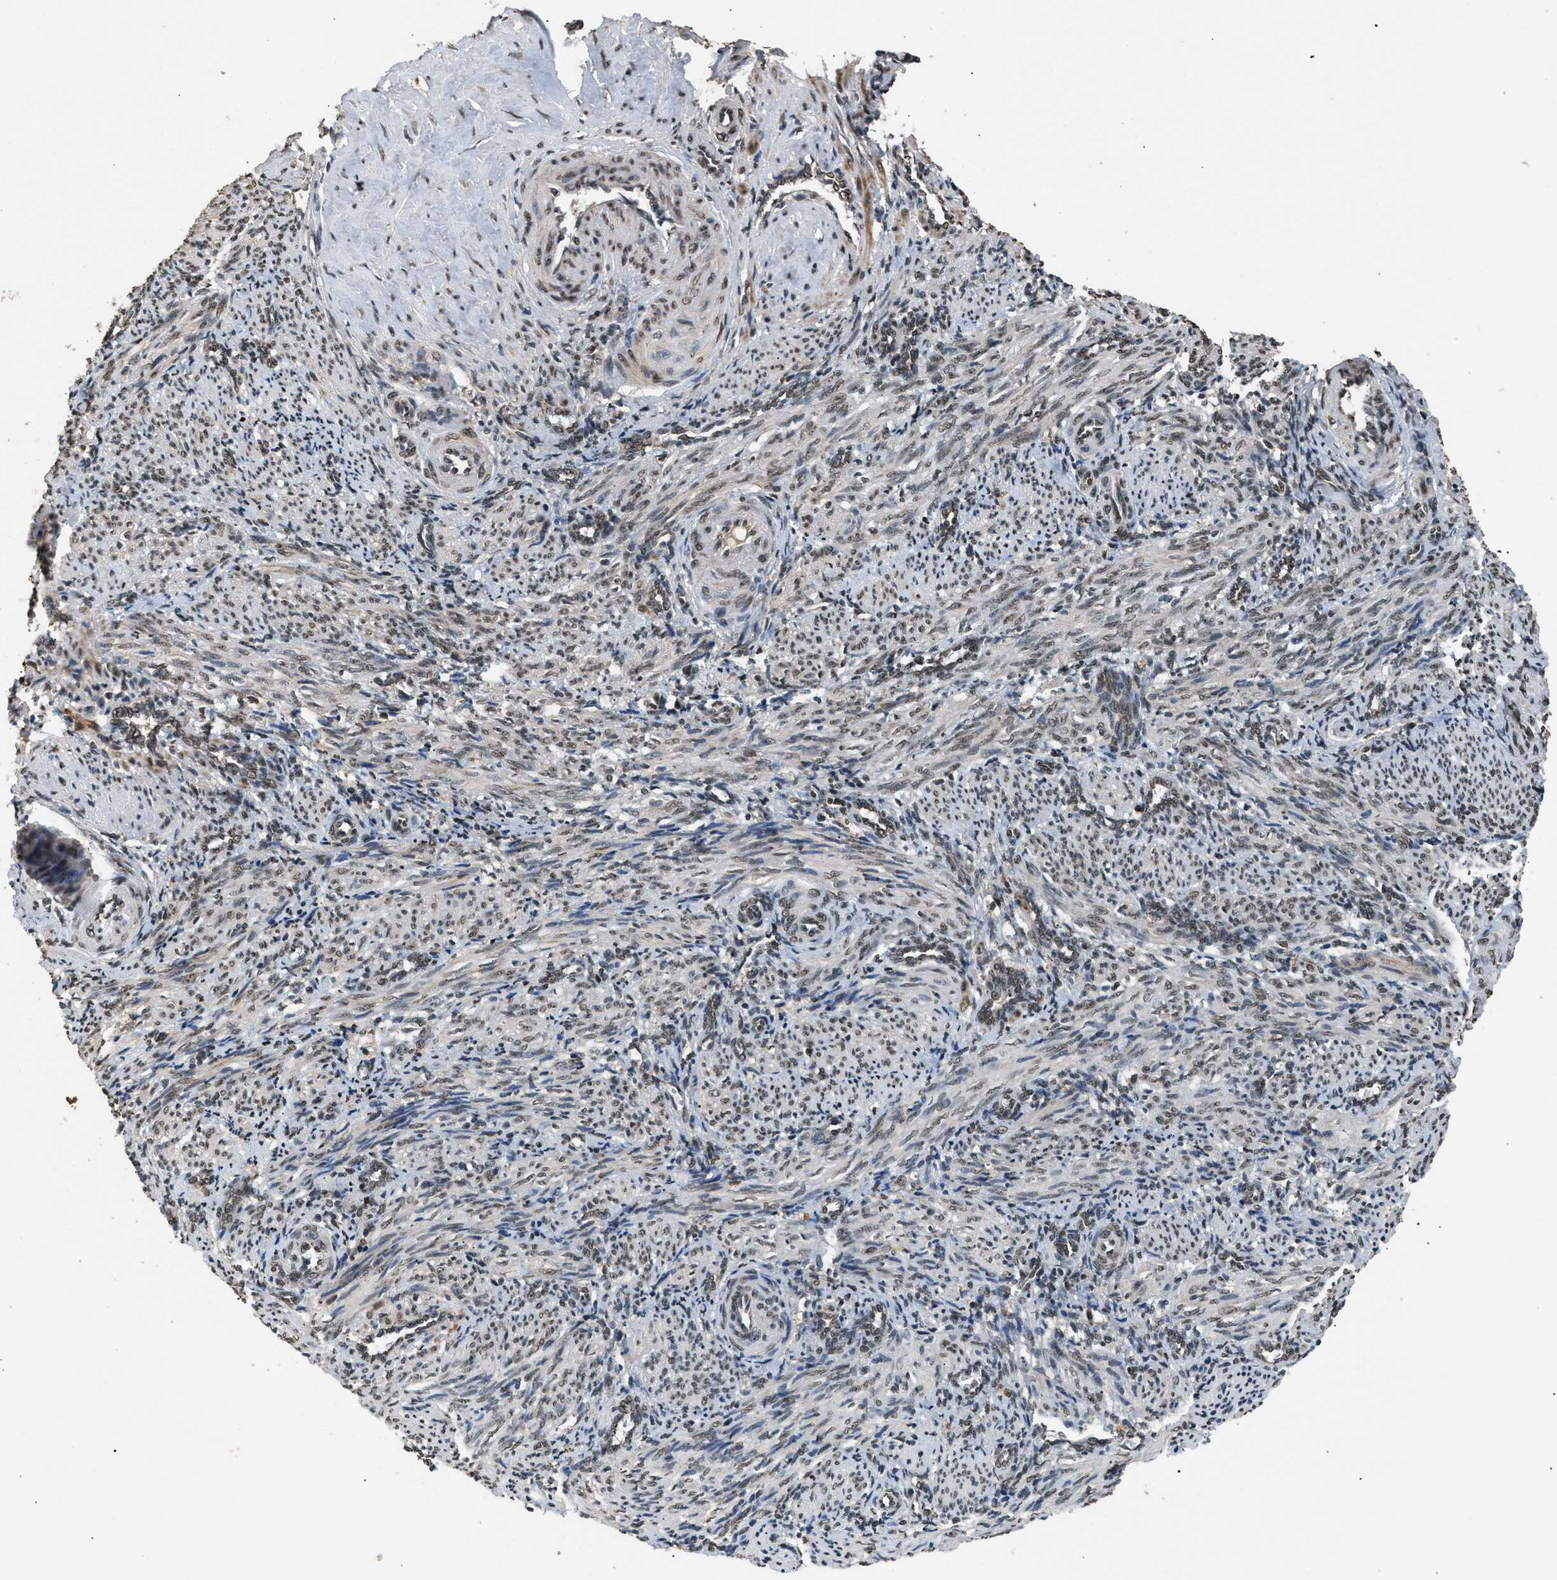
{"staining": {"intensity": "moderate", "quantity": "25%-75%", "location": "cytoplasmic/membranous,nuclear"}, "tissue": "smooth muscle", "cell_type": "Smooth muscle cells", "image_type": "normal", "snomed": [{"axis": "morphology", "description": "Normal tissue, NOS"}, {"axis": "topography", "description": "Endometrium"}], "caption": "Immunohistochemical staining of normal human smooth muscle reveals moderate cytoplasmic/membranous,nuclear protein expression in approximately 25%-75% of smooth muscle cells.", "gene": "RBM5", "patient": {"sex": "female", "age": 33}}